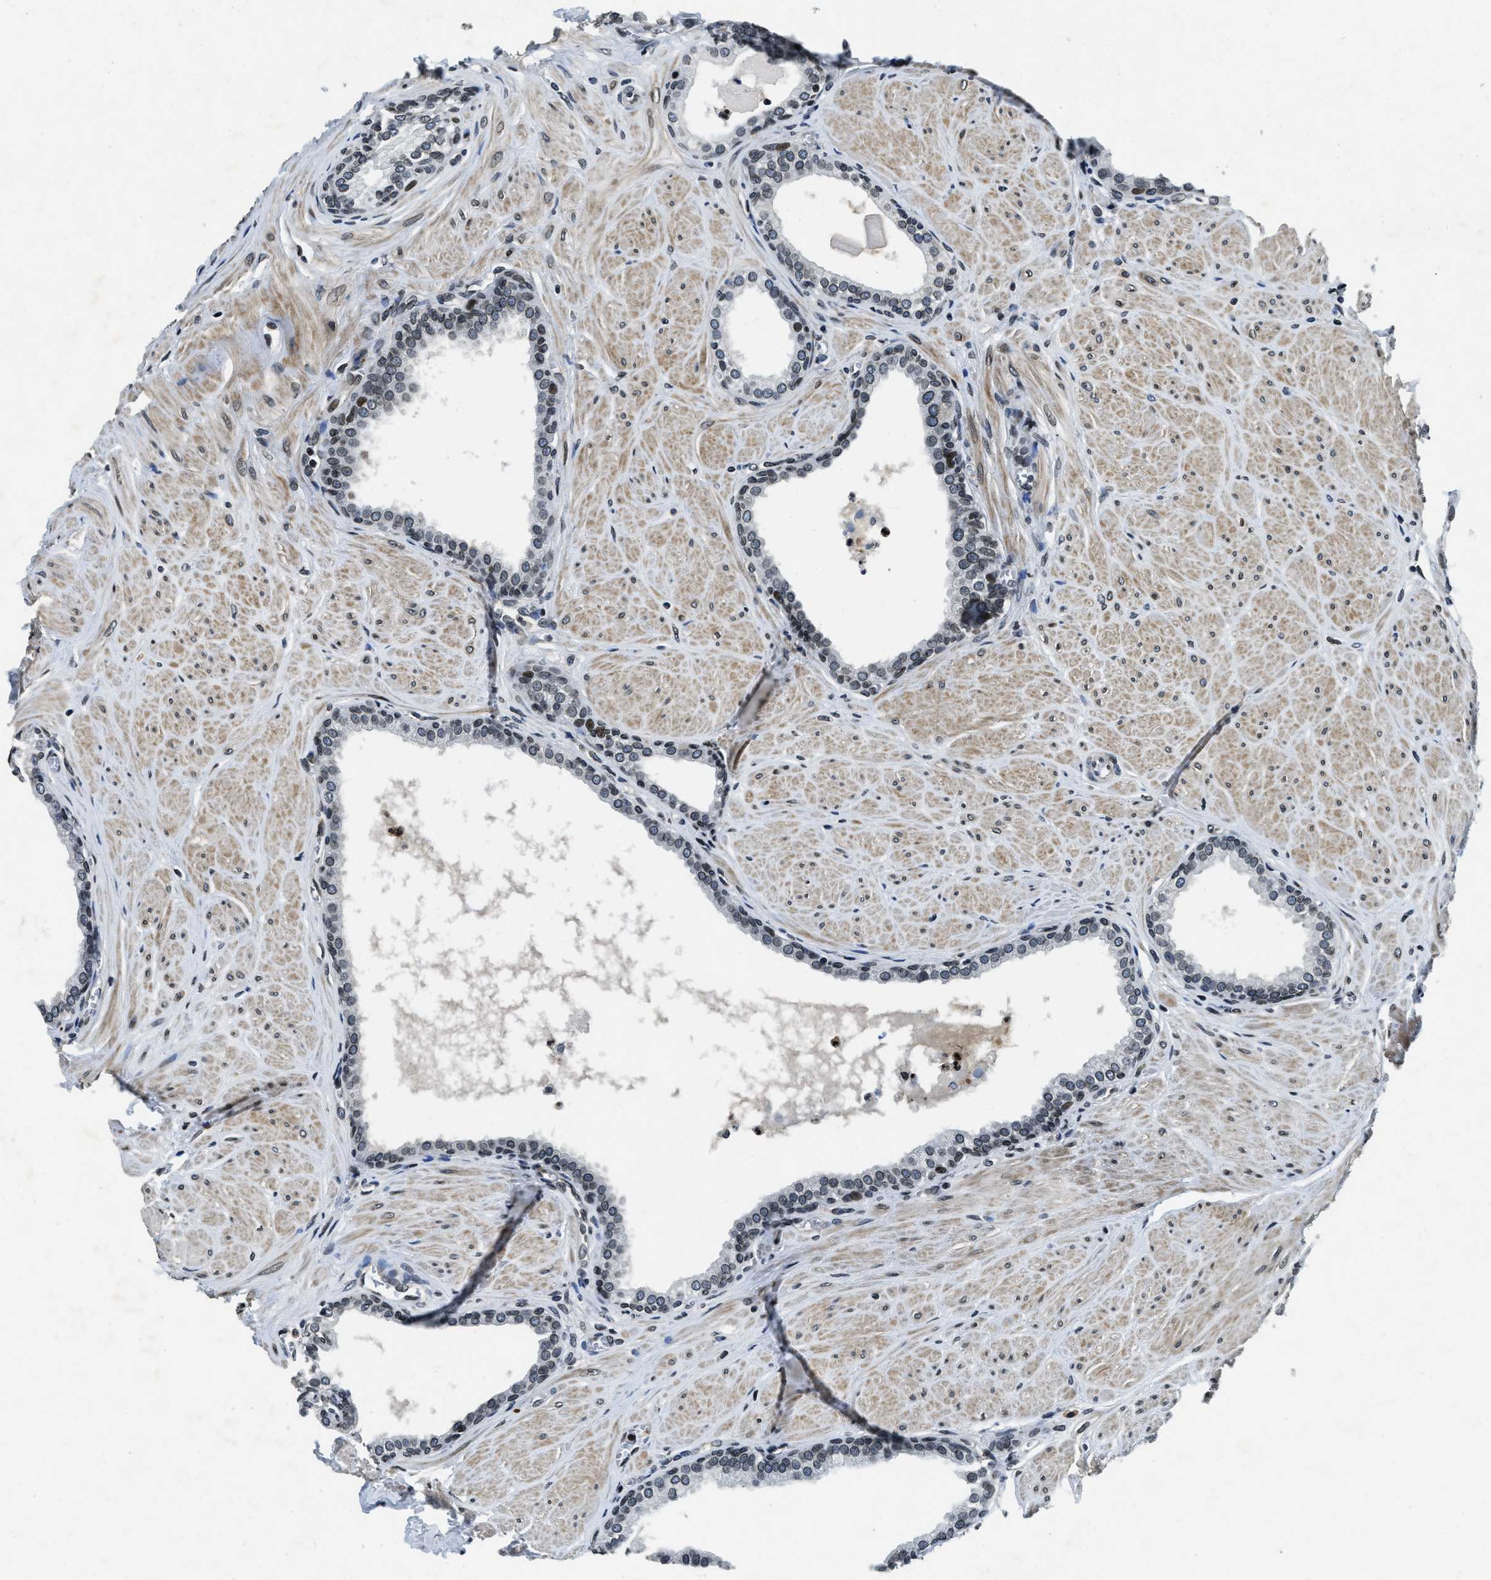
{"staining": {"intensity": "weak", "quantity": ">75%", "location": "nuclear"}, "tissue": "prostate", "cell_type": "Glandular cells", "image_type": "normal", "snomed": [{"axis": "morphology", "description": "Normal tissue, NOS"}, {"axis": "topography", "description": "Prostate"}], "caption": "About >75% of glandular cells in benign human prostate show weak nuclear protein expression as visualized by brown immunohistochemical staining.", "gene": "ZC3HC1", "patient": {"sex": "male", "age": 51}}